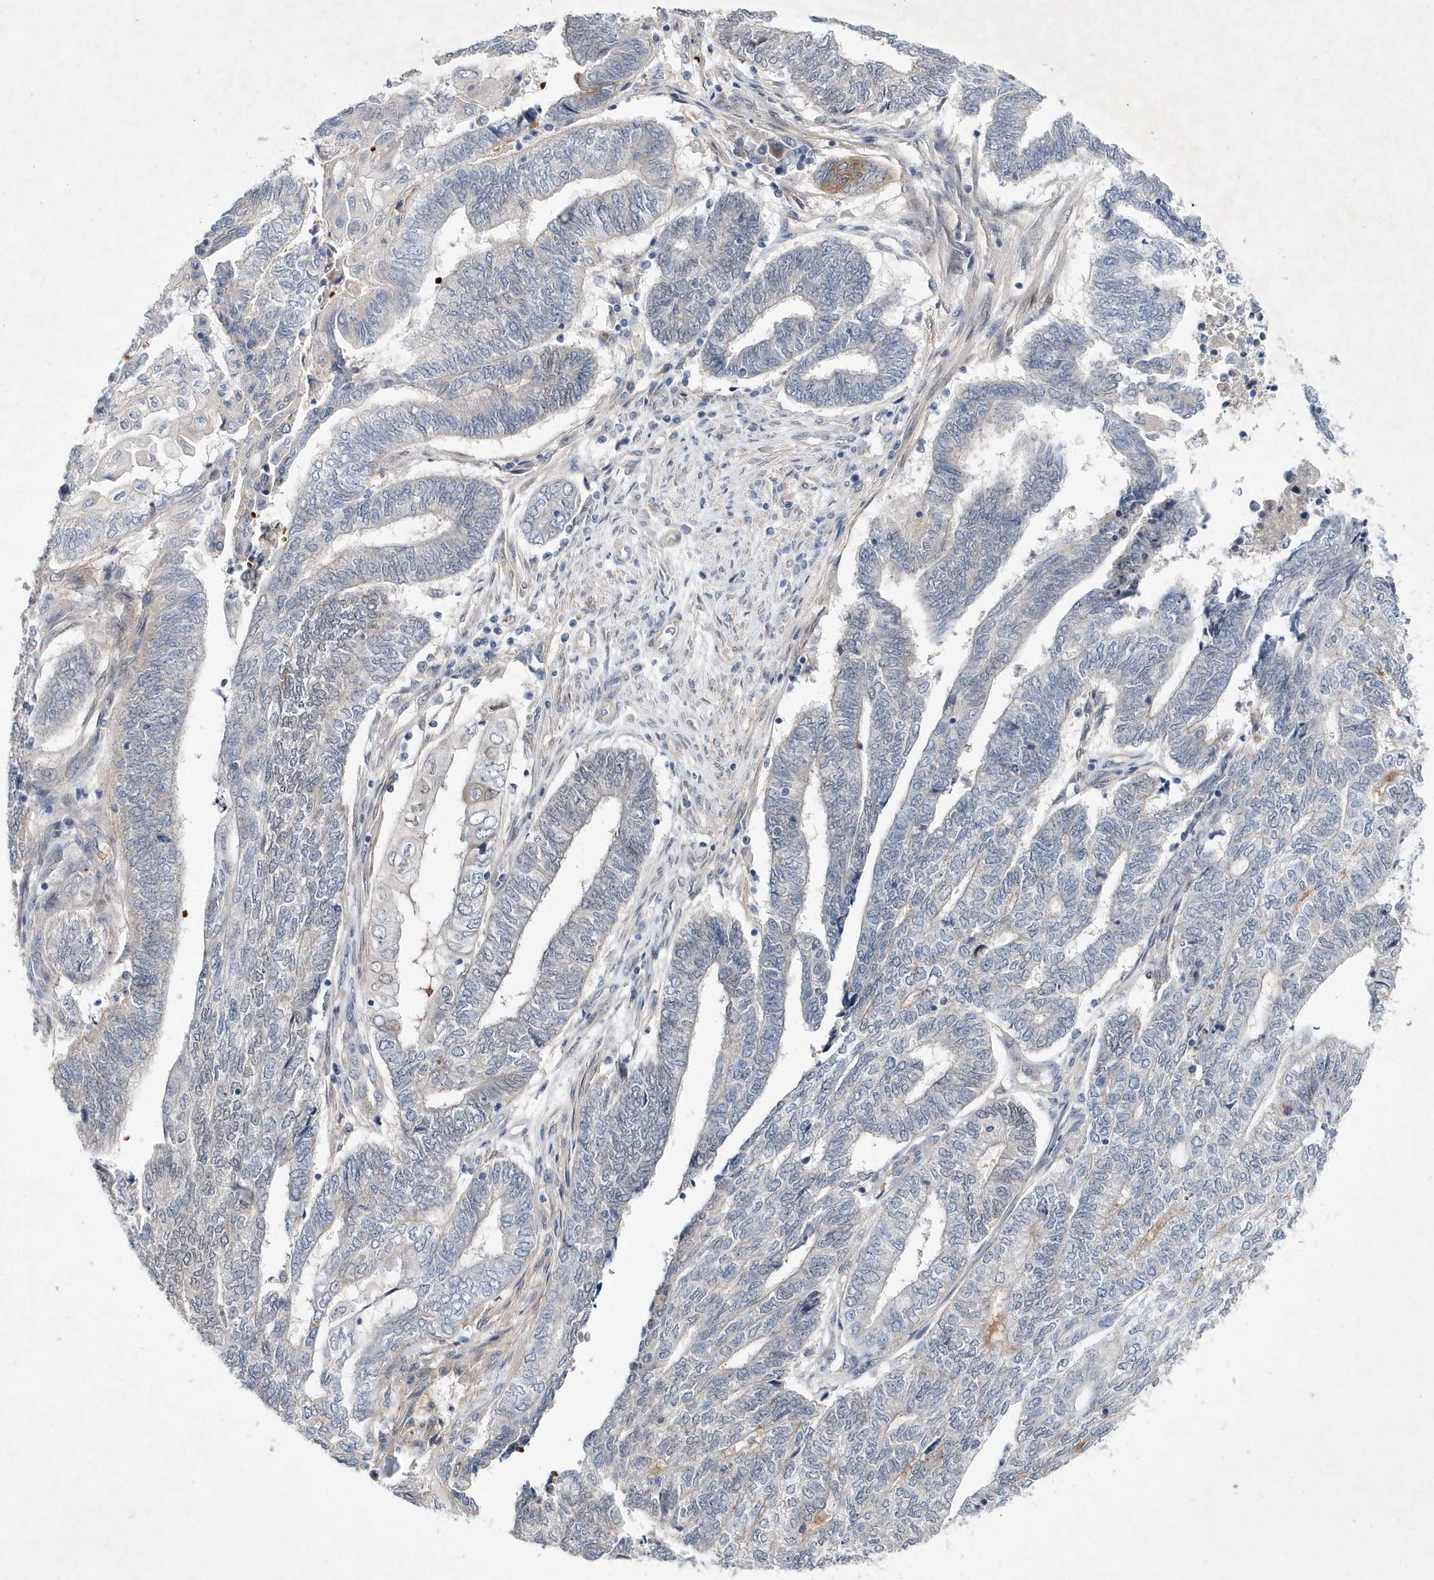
{"staining": {"intensity": "negative", "quantity": "none", "location": "none"}, "tissue": "endometrial cancer", "cell_type": "Tumor cells", "image_type": "cancer", "snomed": [{"axis": "morphology", "description": "Adenocarcinoma, NOS"}, {"axis": "topography", "description": "Uterus"}, {"axis": "topography", "description": "Endometrium"}], "caption": "Immunohistochemistry micrograph of neoplastic tissue: endometrial cancer (adenocarcinoma) stained with DAB (3,3'-diaminobenzidine) exhibits no significant protein expression in tumor cells.", "gene": "ZNF875", "patient": {"sex": "female", "age": 70}}